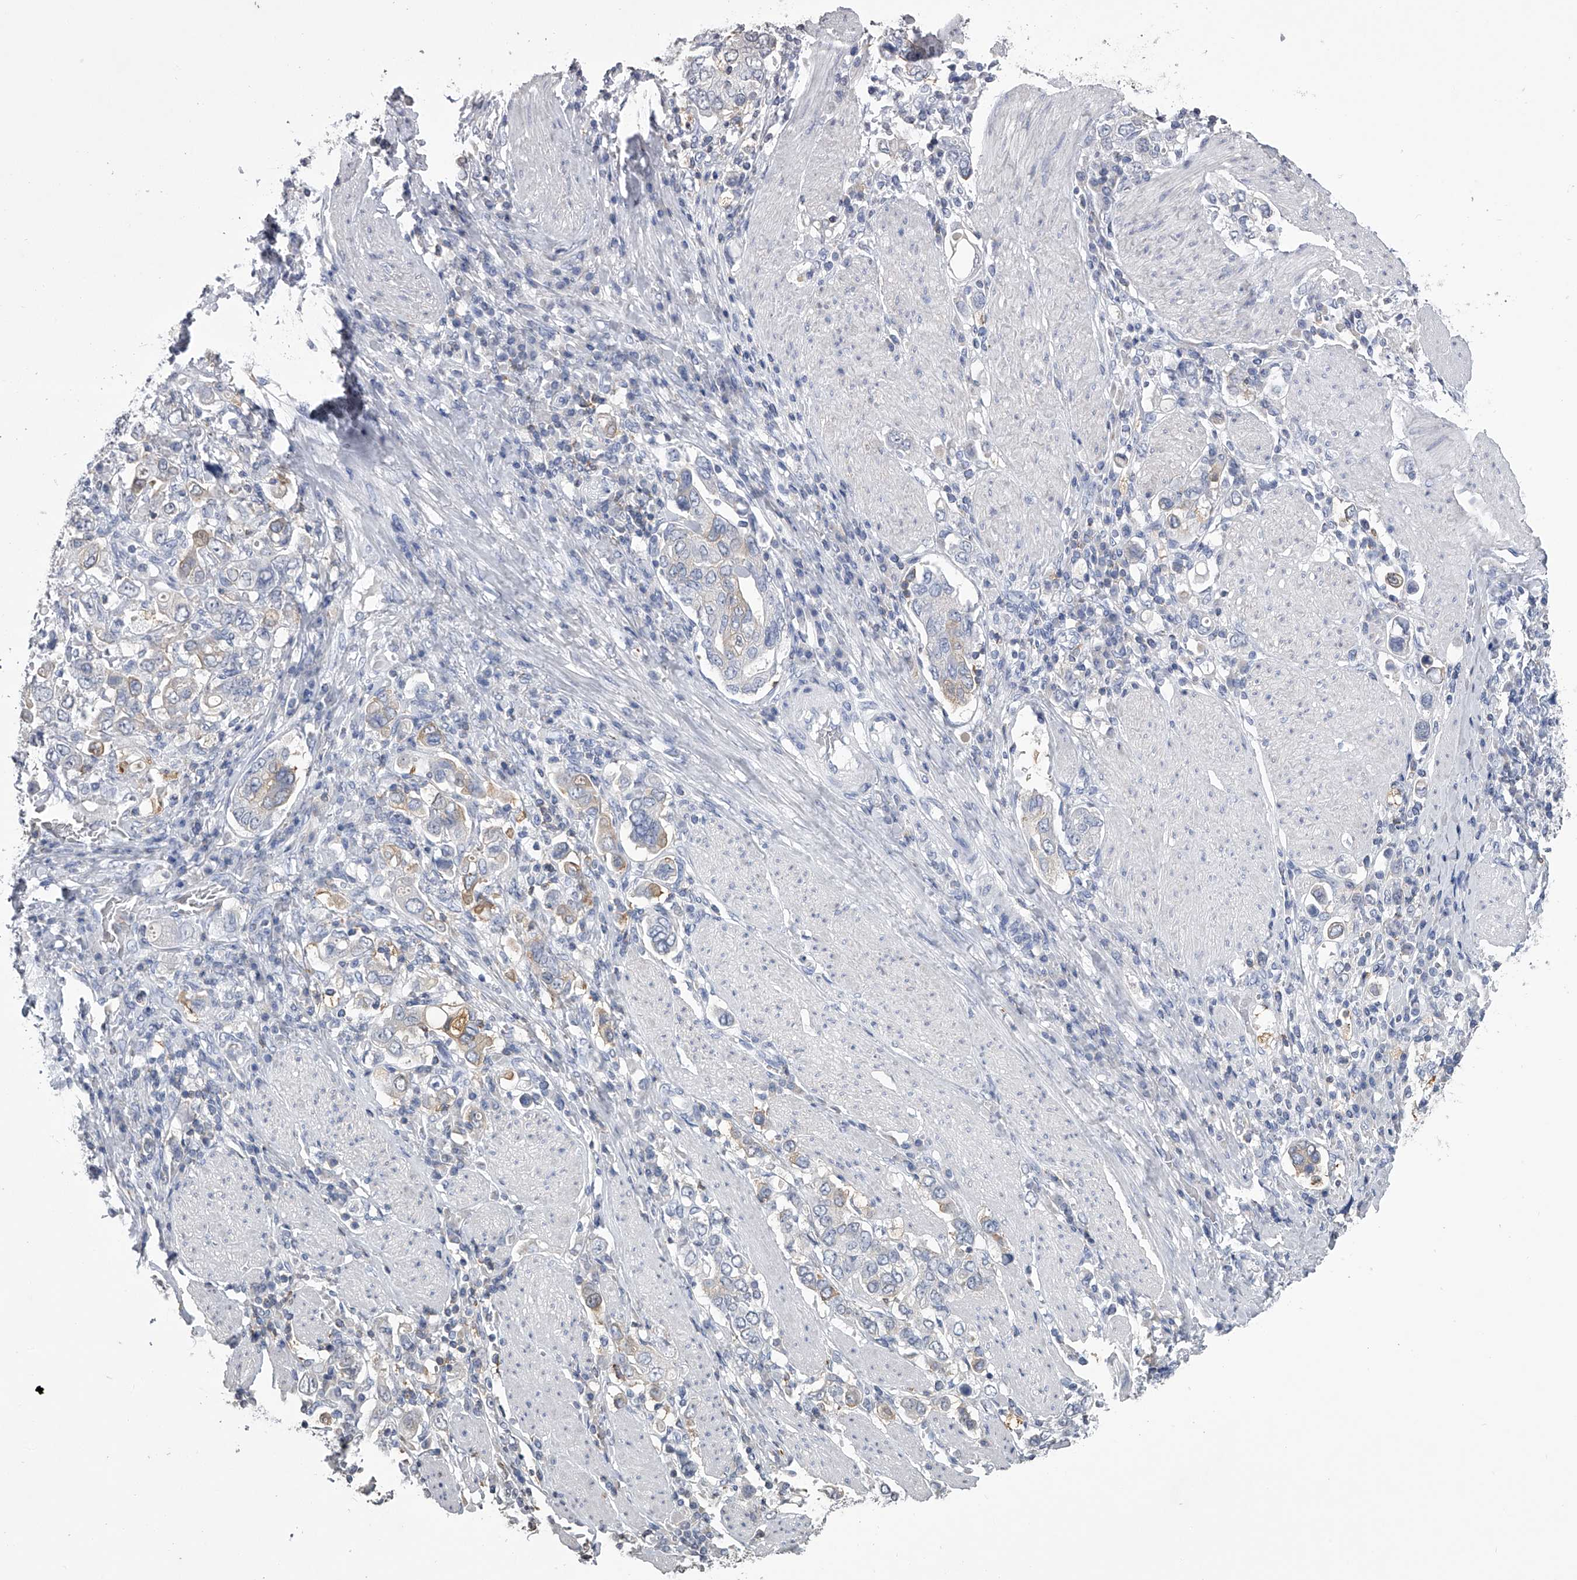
{"staining": {"intensity": "negative", "quantity": "none", "location": "none"}, "tissue": "stomach cancer", "cell_type": "Tumor cells", "image_type": "cancer", "snomed": [{"axis": "morphology", "description": "Adenocarcinoma, NOS"}, {"axis": "topography", "description": "Stomach, upper"}], "caption": "IHC micrograph of adenocarcinoma (stomach) stained for a protein (brown), which displays no staining in tumor cells. (DAB IHC with hematoxylin counter stain).", "gene": "TASP1", "patient": {"sex": "male", "age": 62}}